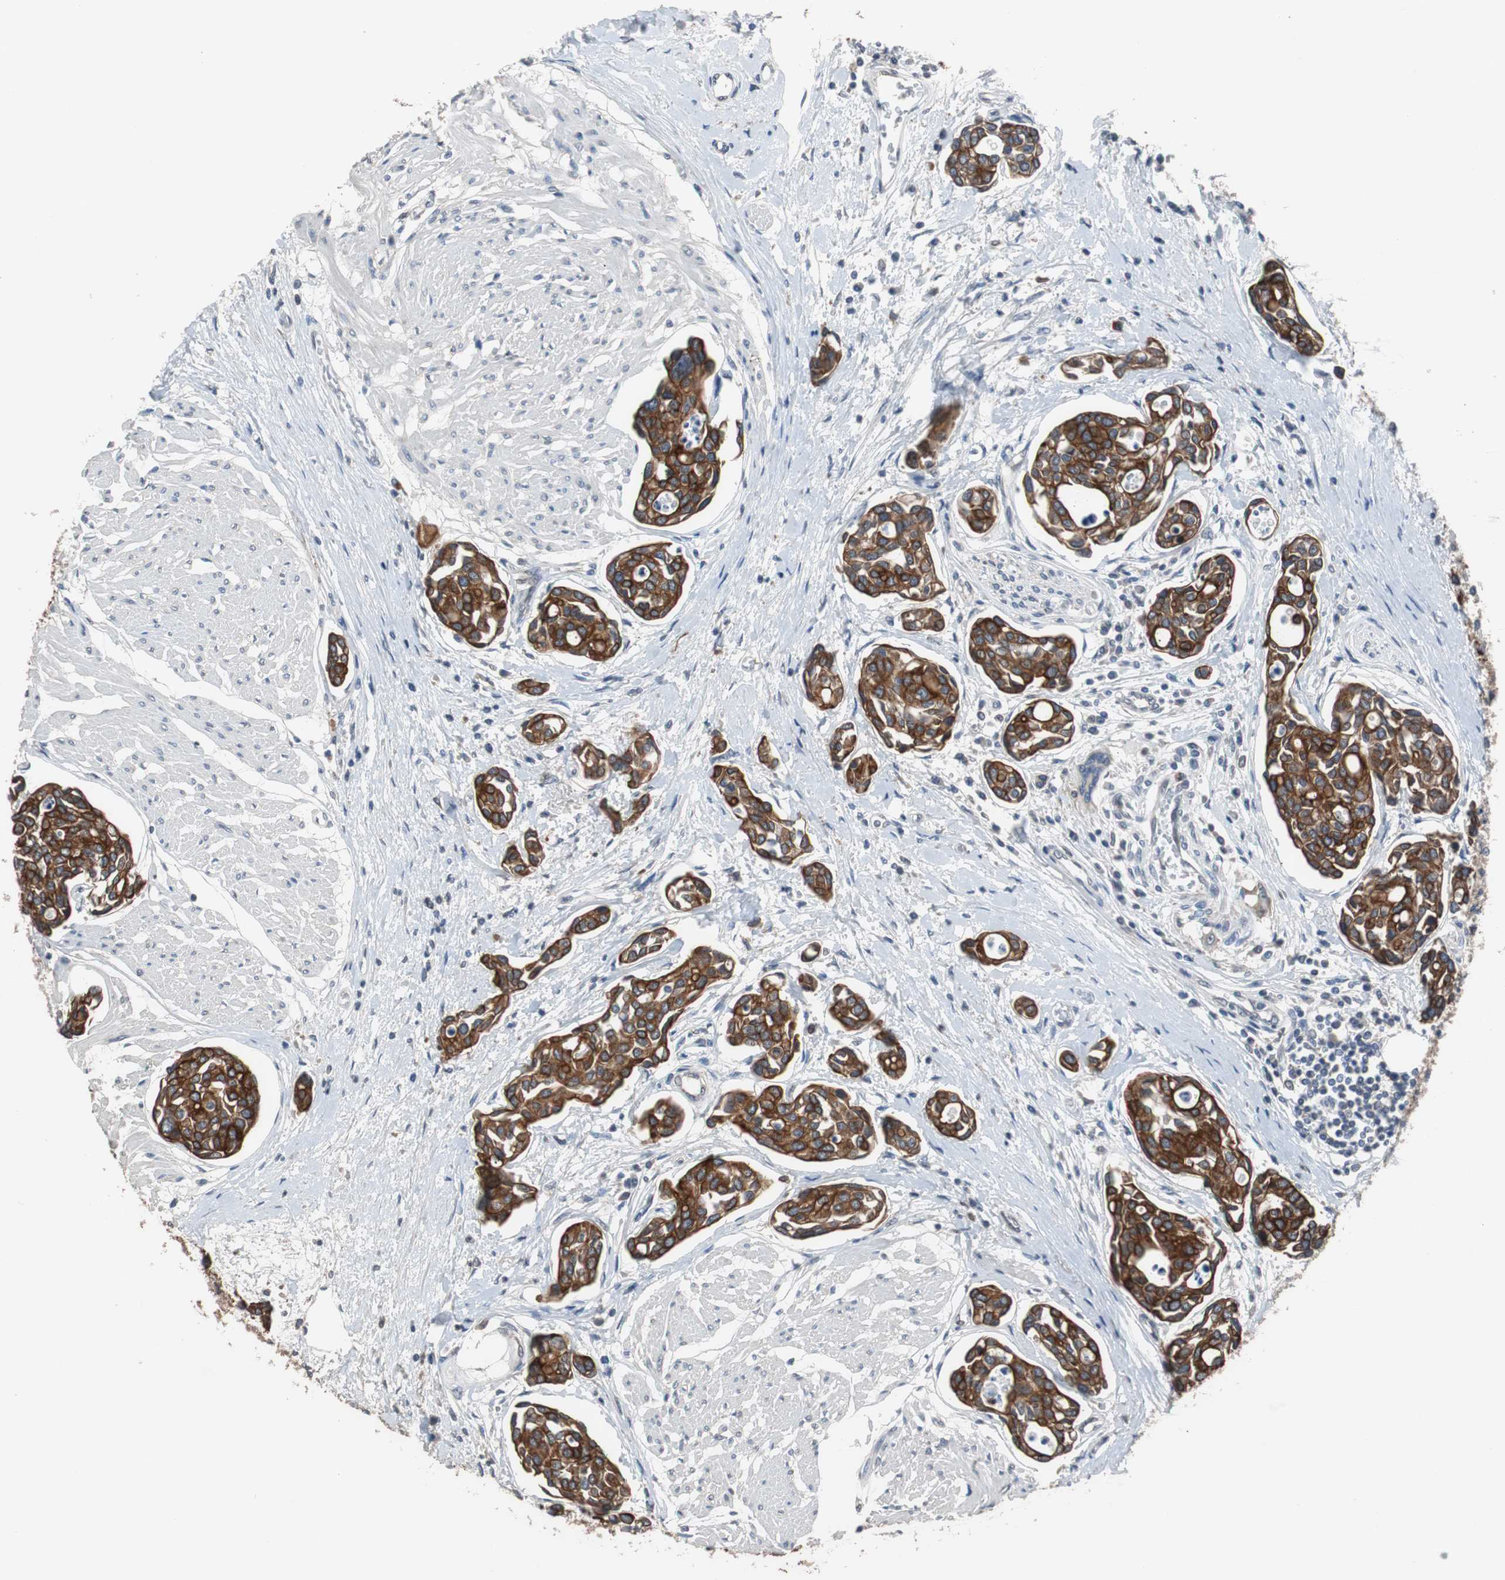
{"staining": {"intensity": "strong", "quantity": ">75%", "location": "cytoplasmic/membranous"}, "tissue": "urothelial cancer", "cell_type": "Tumor cells", "image_type": "cancer", "snomed": [{"axis": "morphology", "description": "Urothelial carcinoma, High grade"}, {"axis": "topography", "description": "Urinary bladder"}], "caption": "This image exhibits IHC staining of human urothelial cancer, with high strong cytoplasmic/membranous expression in about >75% of tumor cells.", "gene": "USP10", "patient": {"sex": "male", "age": 78}}